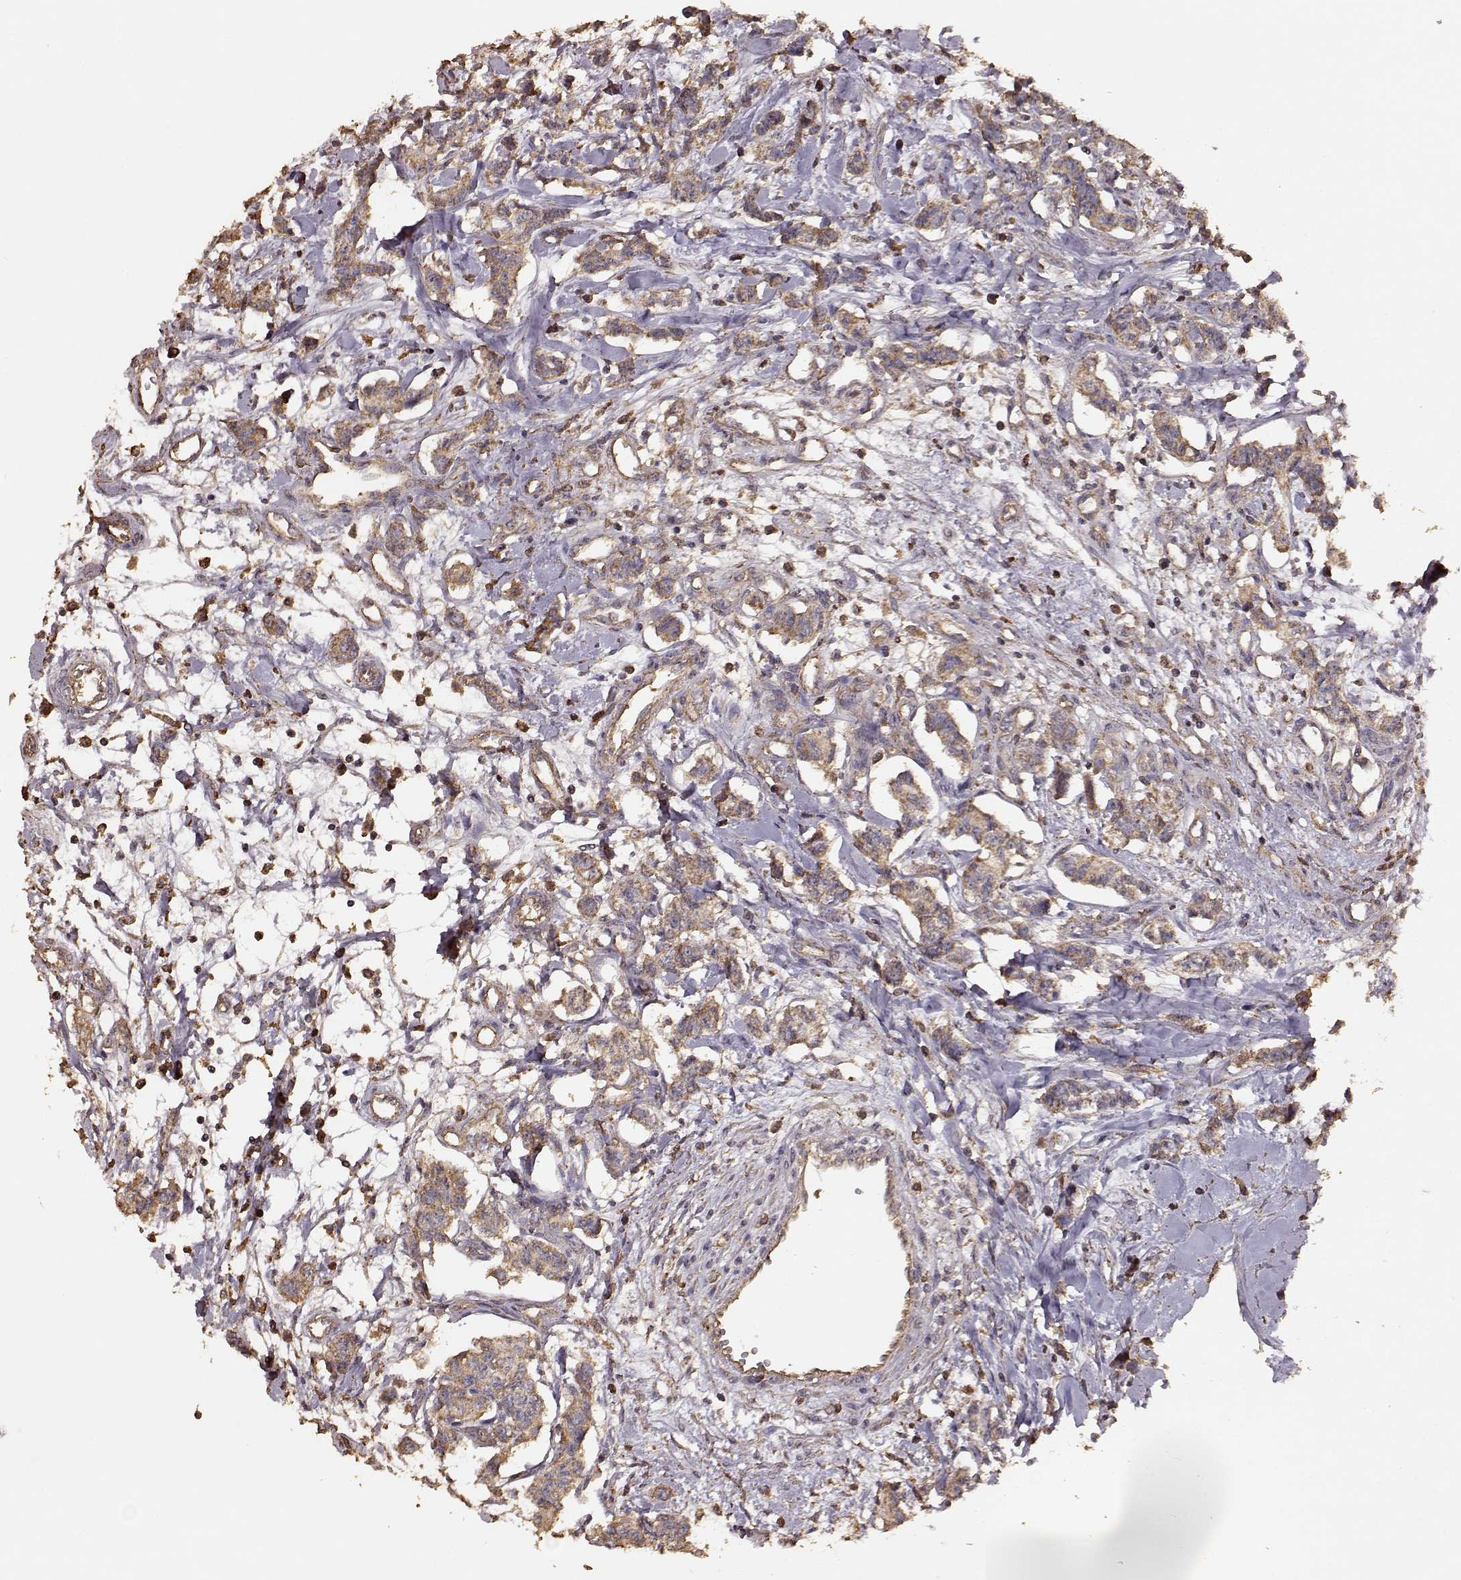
{"staining": {"intensity": "moderate", "quantity": ">75%", "location": "cytoplasmic/membranous"}, "tissue": "carcinoid", "cell_type": "Tumor cells", "image_type": "cancer", "snomed": [{"axis": "morphology", "description": "Carcinoid, malignant, NOS"}, {"axis": "topography", "description": "Kidney"}], "caption": "Carcinoid stained with a brown dye displays moderate cytoplasmic/membranous positive expression in about >75% of tumor cells.", "gene": "PTGES2", "patient": {"sex": "female", "age": 41}}